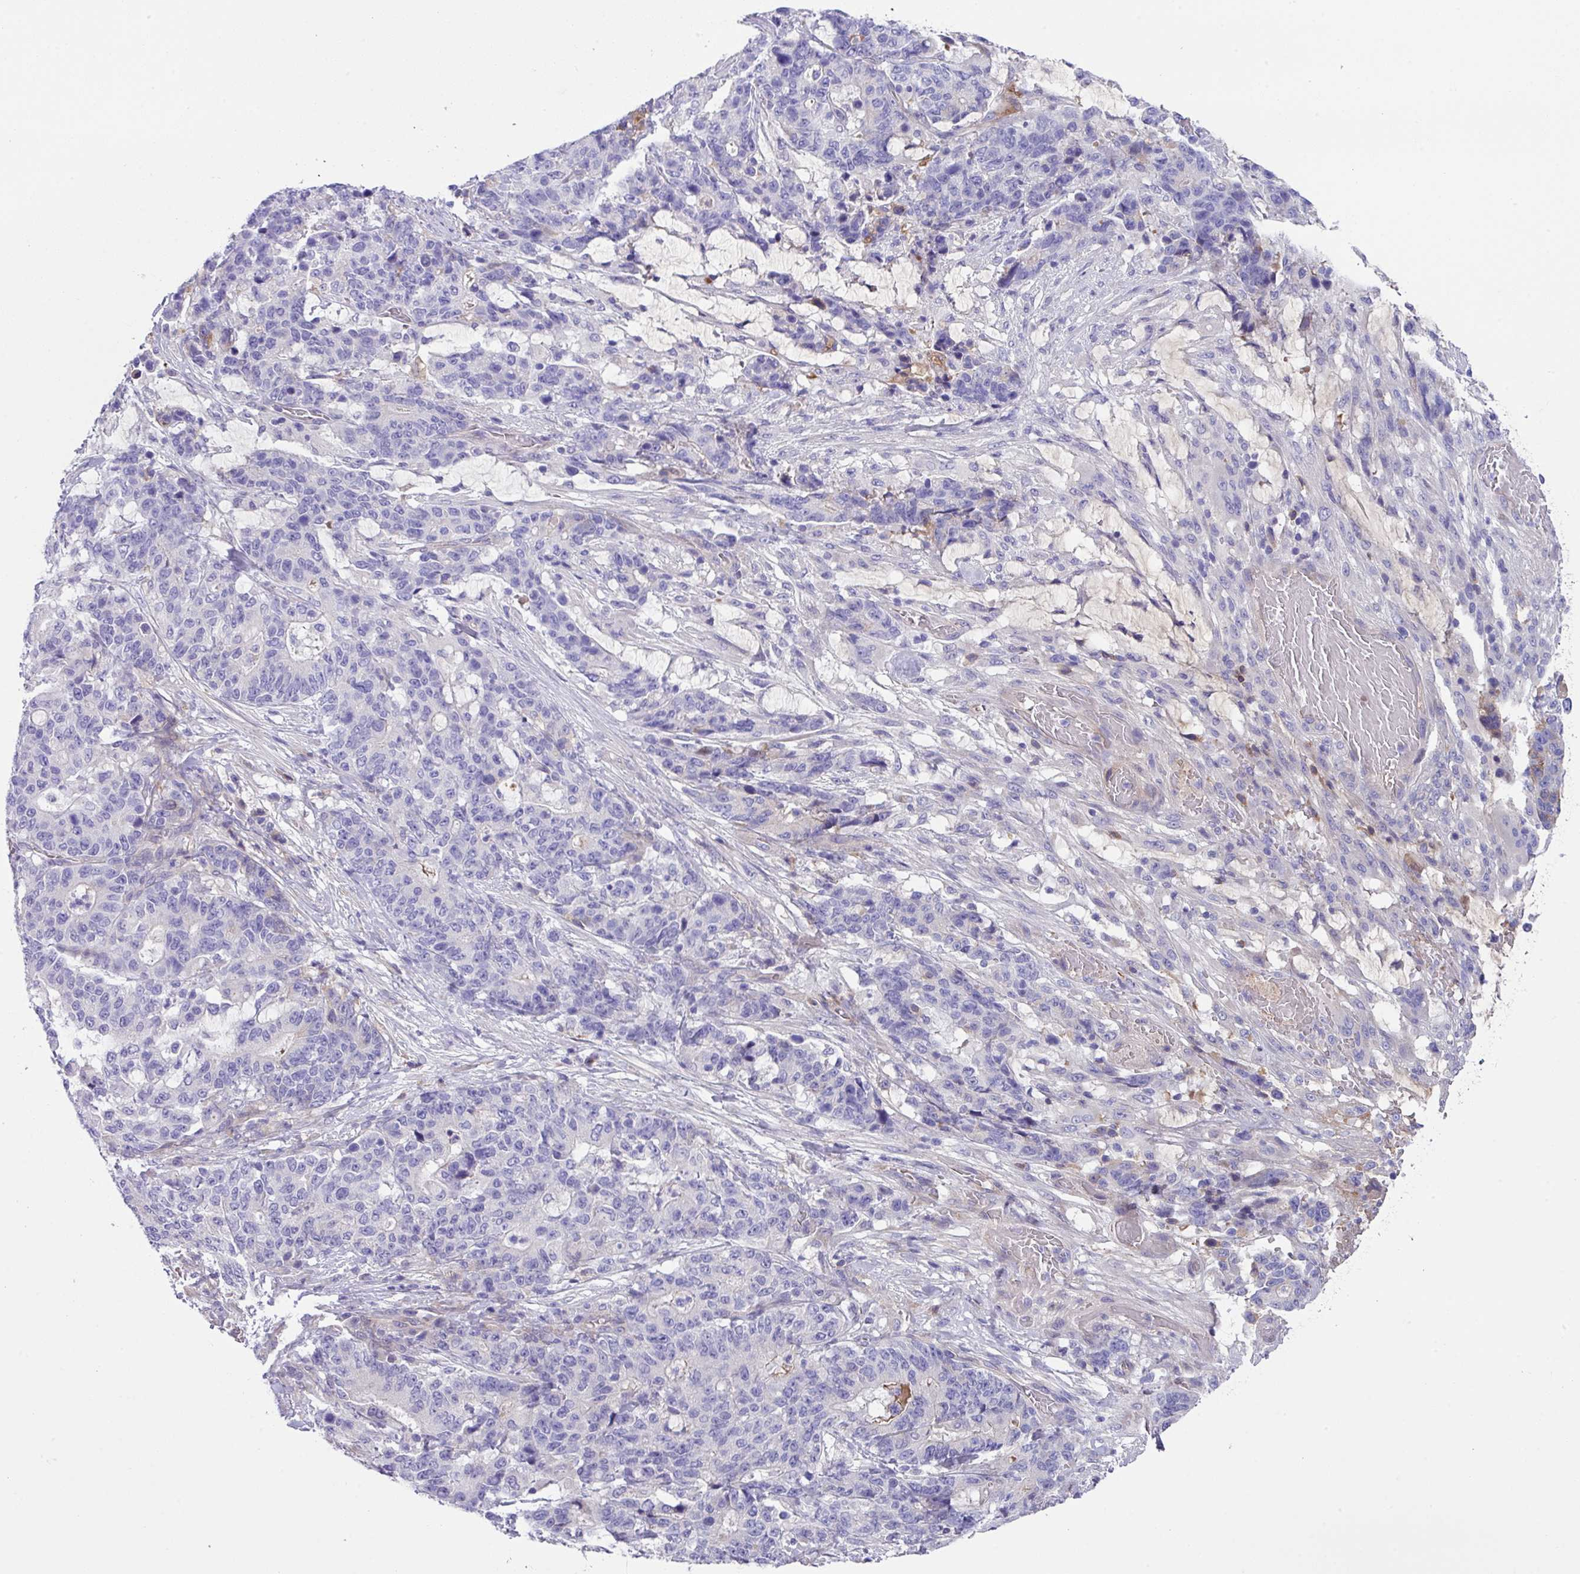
{"staining": {"intensity": "negative", "quantity": "none", "location": "none"}, "tissue": "stomach cancer", "cell_type": "Tumor cells", "image_type": "cancer", "snomed": [{"axis": "morphology", "description": "Normal tissue, NOS"}, {"axis": "morphology", "description": "Adenocarcinoma, NOS"}, {"axis": "topography", "description": "Stomach"}], "caption": "Tumor cells are negative for protein expression in human stomach adenocarcinoma. The staining is performed using DAB brown chromogen with nuclei counter-stained in using hematoxylin.", "gene": "DNAL1", "patient": {"sex": "female", "age": 64}}